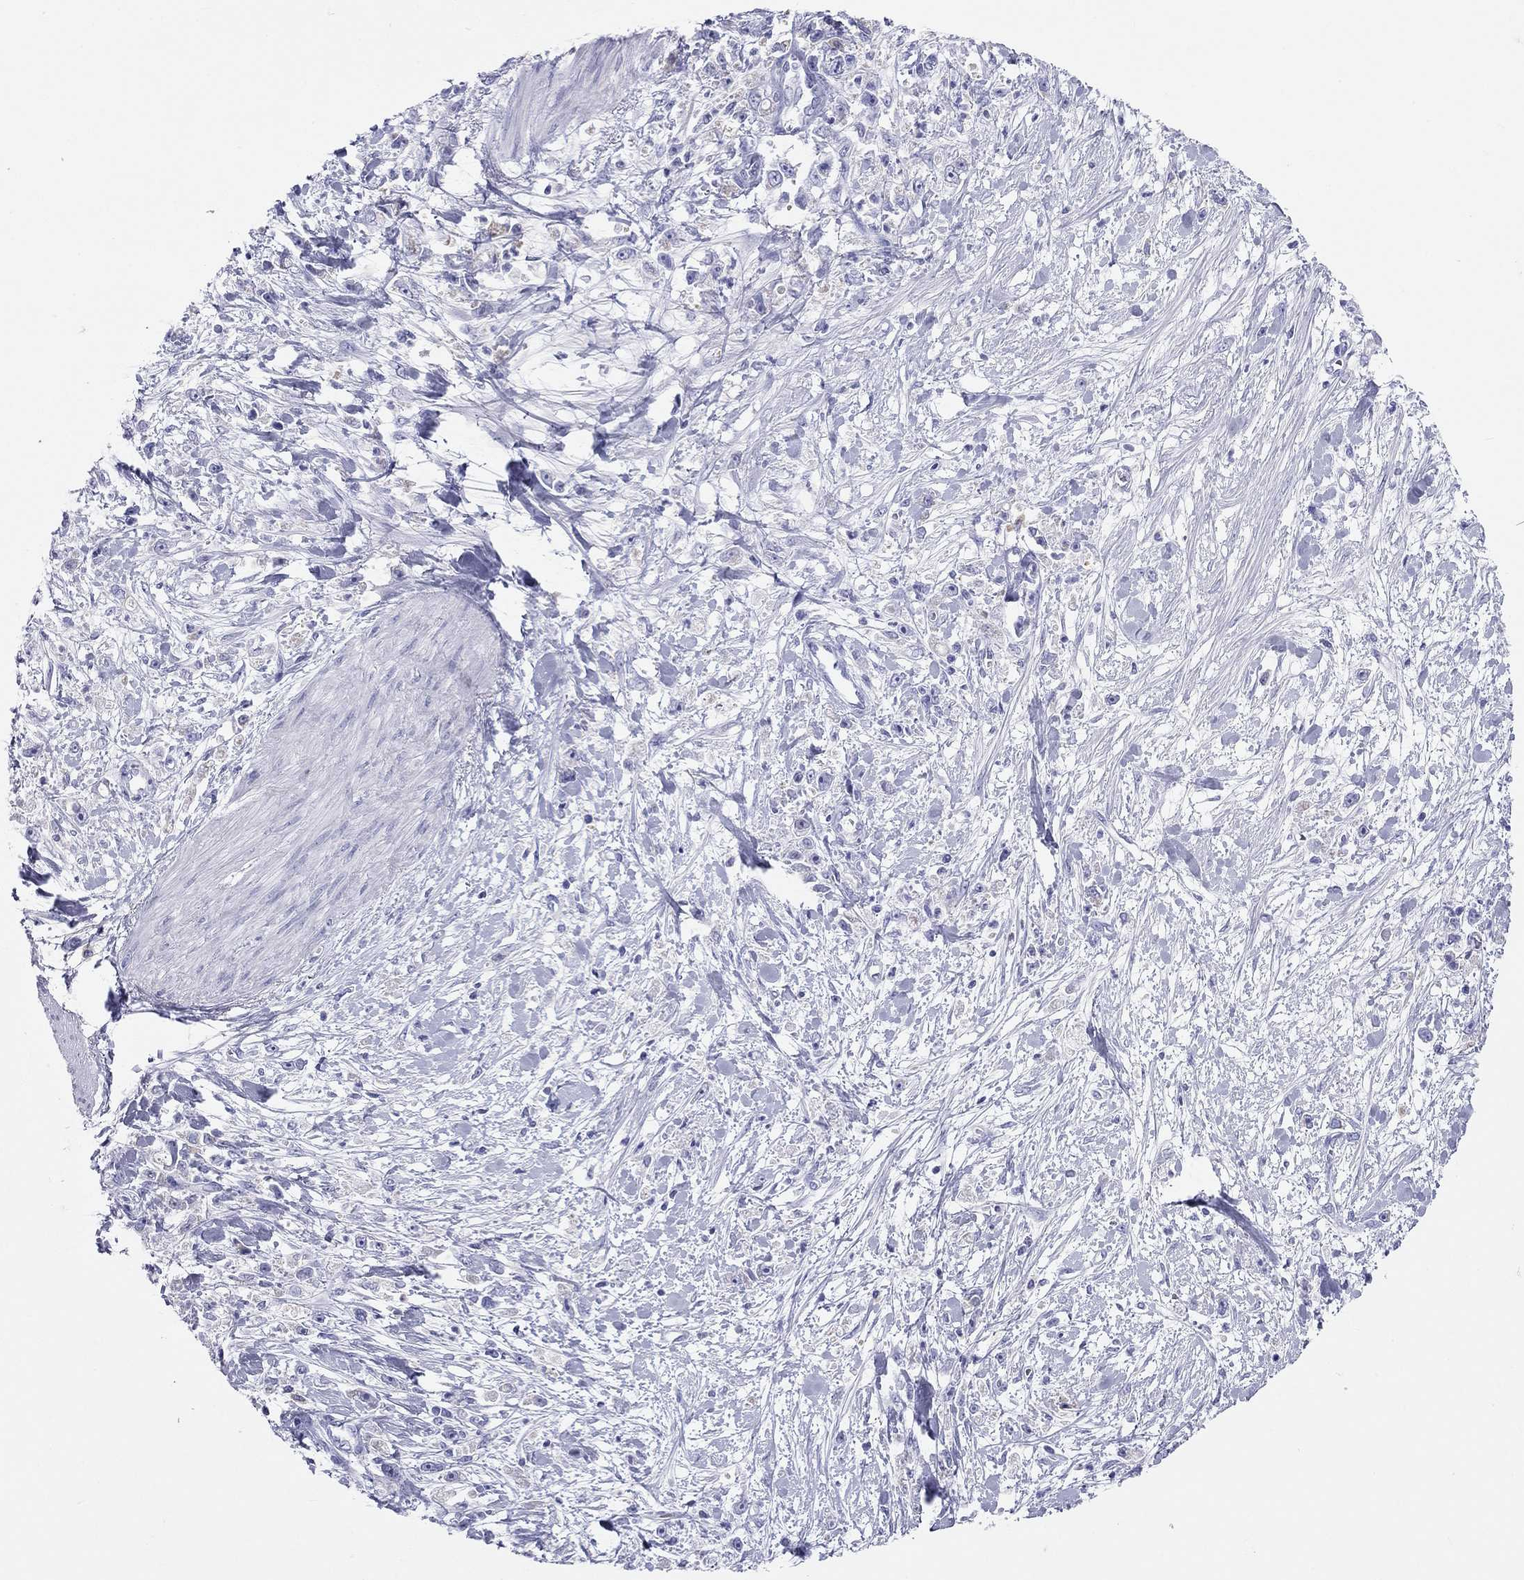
{"staining": {"intensity": "negative", "quantity": "none", "location": "none"}, "tissue": "stomach cancer", "cell_type": "Tumor cells", "image_type": "cancer", "snomed": [{"axis": "morphology", "description": "Adenocarcinoma, NOS"}, {"axis": "topography", "description": "Stomach"}], "caption": "Stomach cancer (adenocarcinoma) stained for a protein using immunohistochemistry (IHC) displays no staining tumor cells.", "gene": "DPY19L2", "patient": {"sex": "female", "age": 59}}